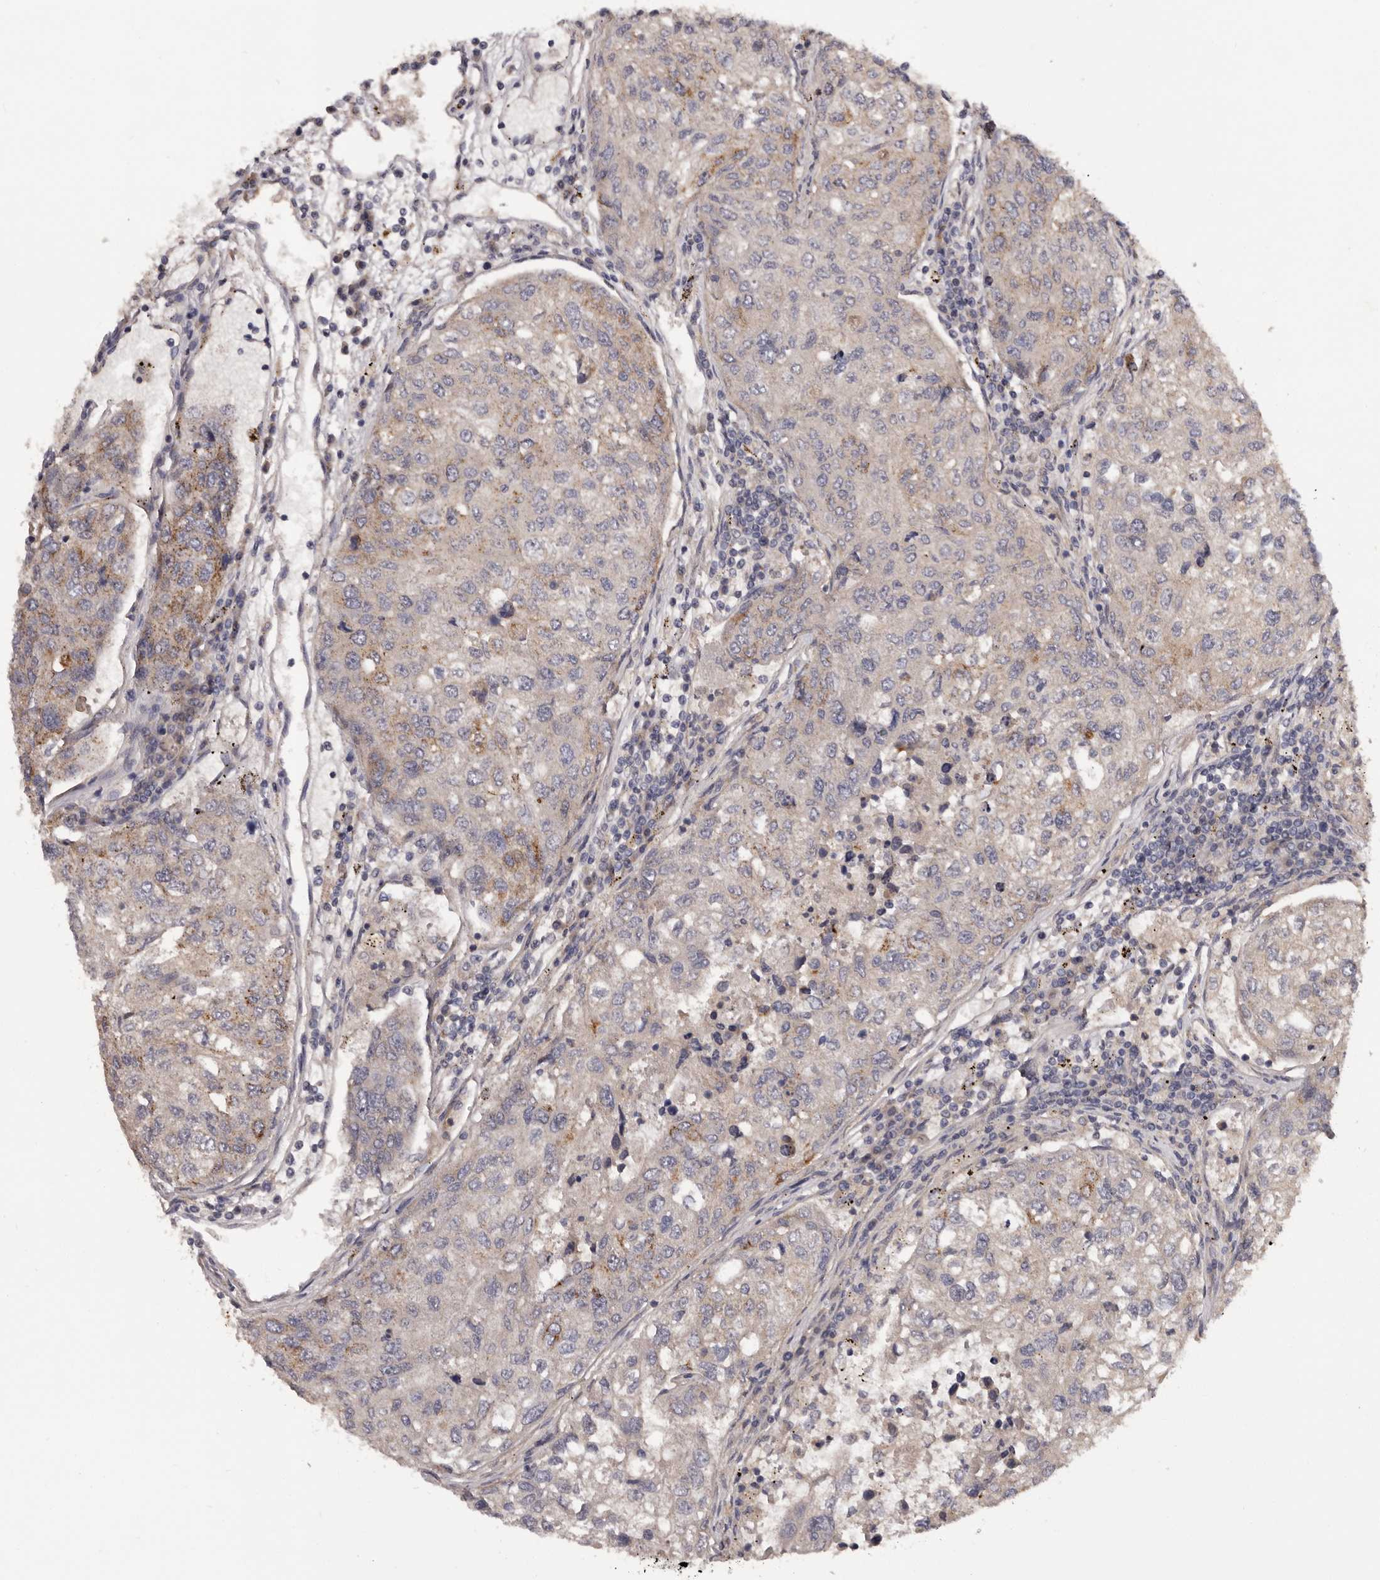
{"staining": {"intensity": "moderate", "quantity": "<25%", "location": "cytoplasmic/membranous"}, "tissue": "urothelial cancer", "cell_type": "Tumor cells", "image_type": "cancer", "snomed": [{"axis": "morphology", "description": "Urothelial carcinoma, High grade"}, {"axis": "topography", "description": "Lymph node"}, {"axis": "topography", "description": "Urinary bladder"}], "caption": "Urothelial carcinoma (high-grade) was stained to show a protein in brown. There is low levels of moderate cytoplasmic/membranous expression in about <25% of tumor cells.", "gene": "INKA2", "patient": {"sex": "male", "age": 51}}